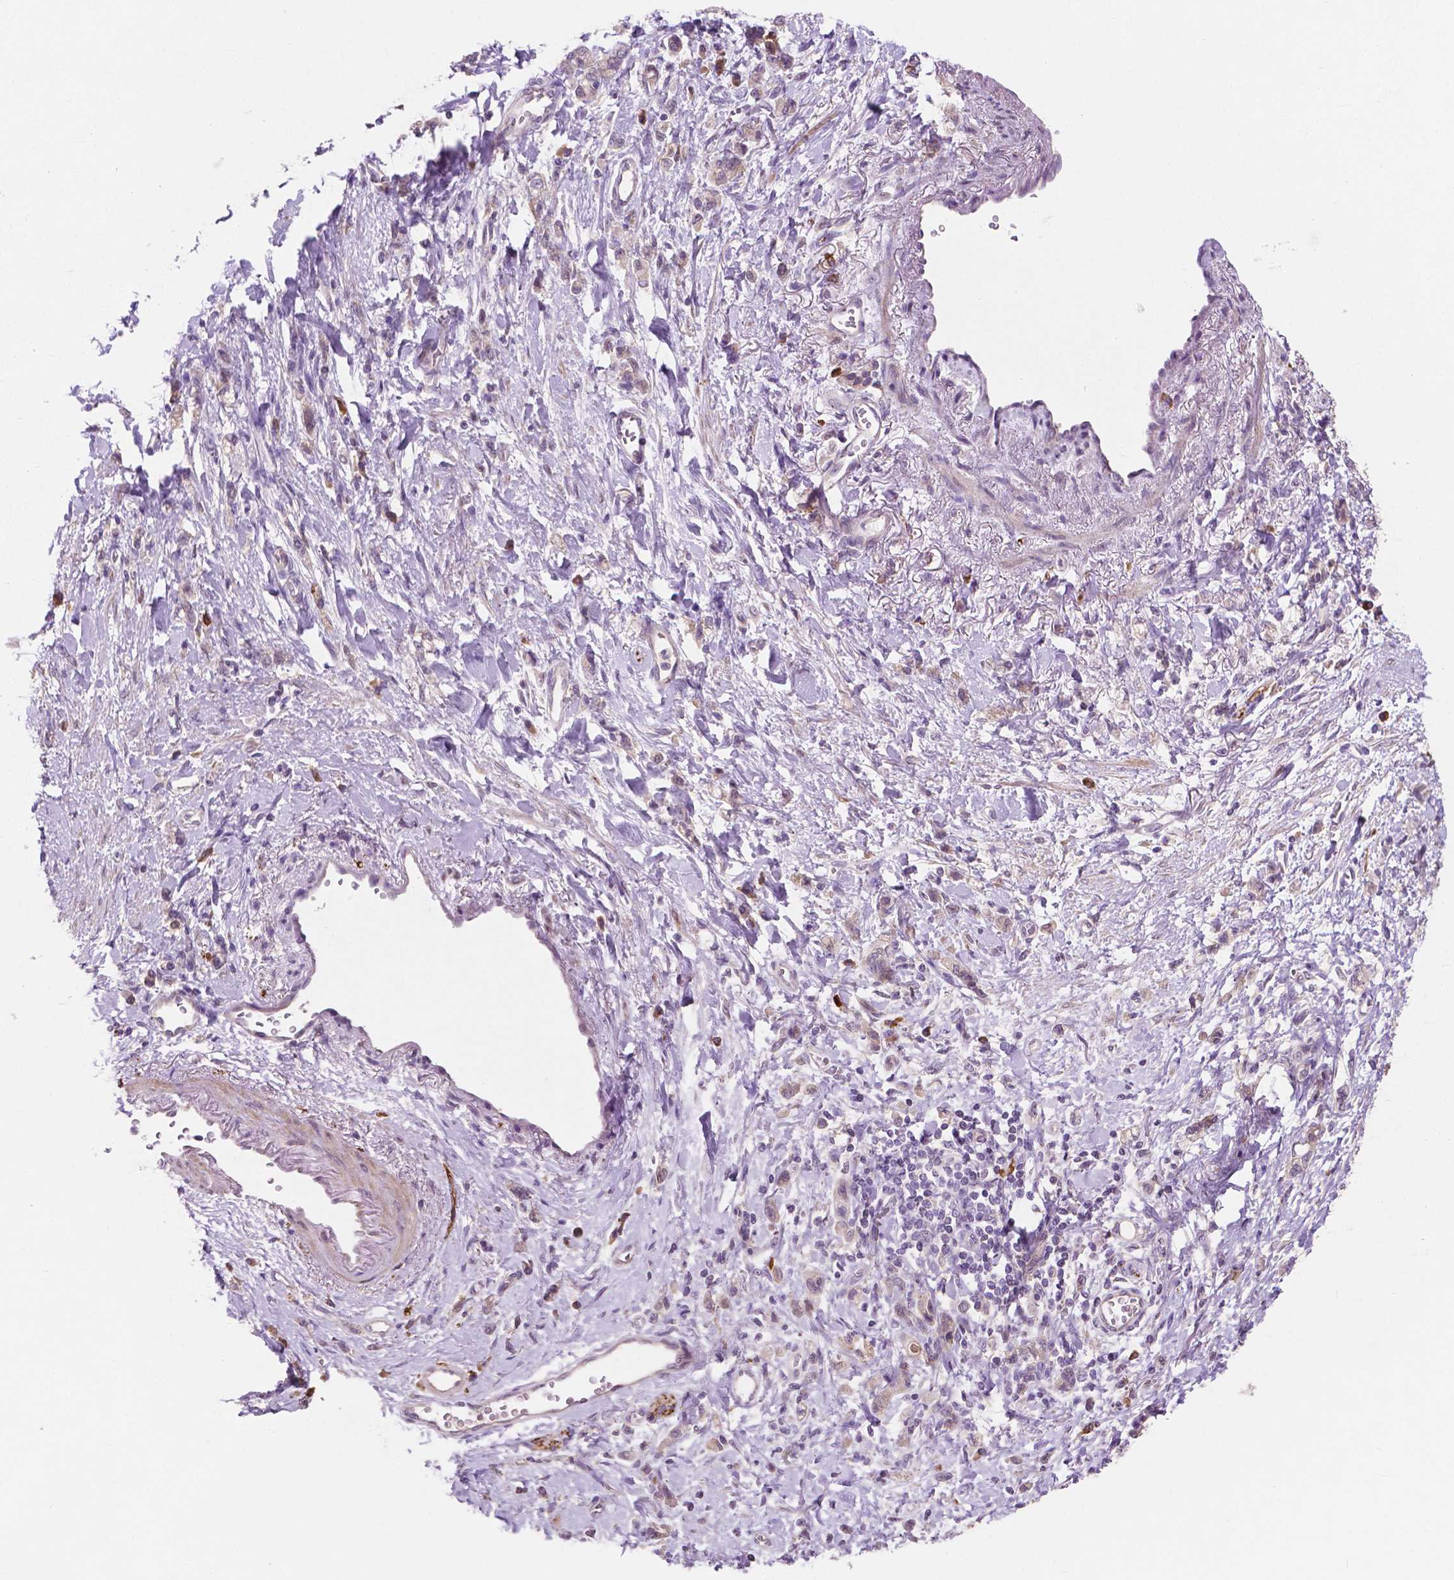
{"staining": {"intensity": "weak", "quantity": ">75%", "location": "cytoplasmic/membranous"}, "tissue": "stomach cancer", "cell_type": "Tumor cells", "image_type": "cancer", "snomed": [{"axis": "morphology", "description": "Adenocarcinoma, NOS"}, {"axis": "topography", "description": "Stomach"}], "caption": "Brown immunohistochemical staining in stomach adenocarcinoma shows weak cytoplasmic/membranous expression in about >75% of tumor cells.", "gene": "LRP1B", "patient": {"sex": "male", "age": 77}}